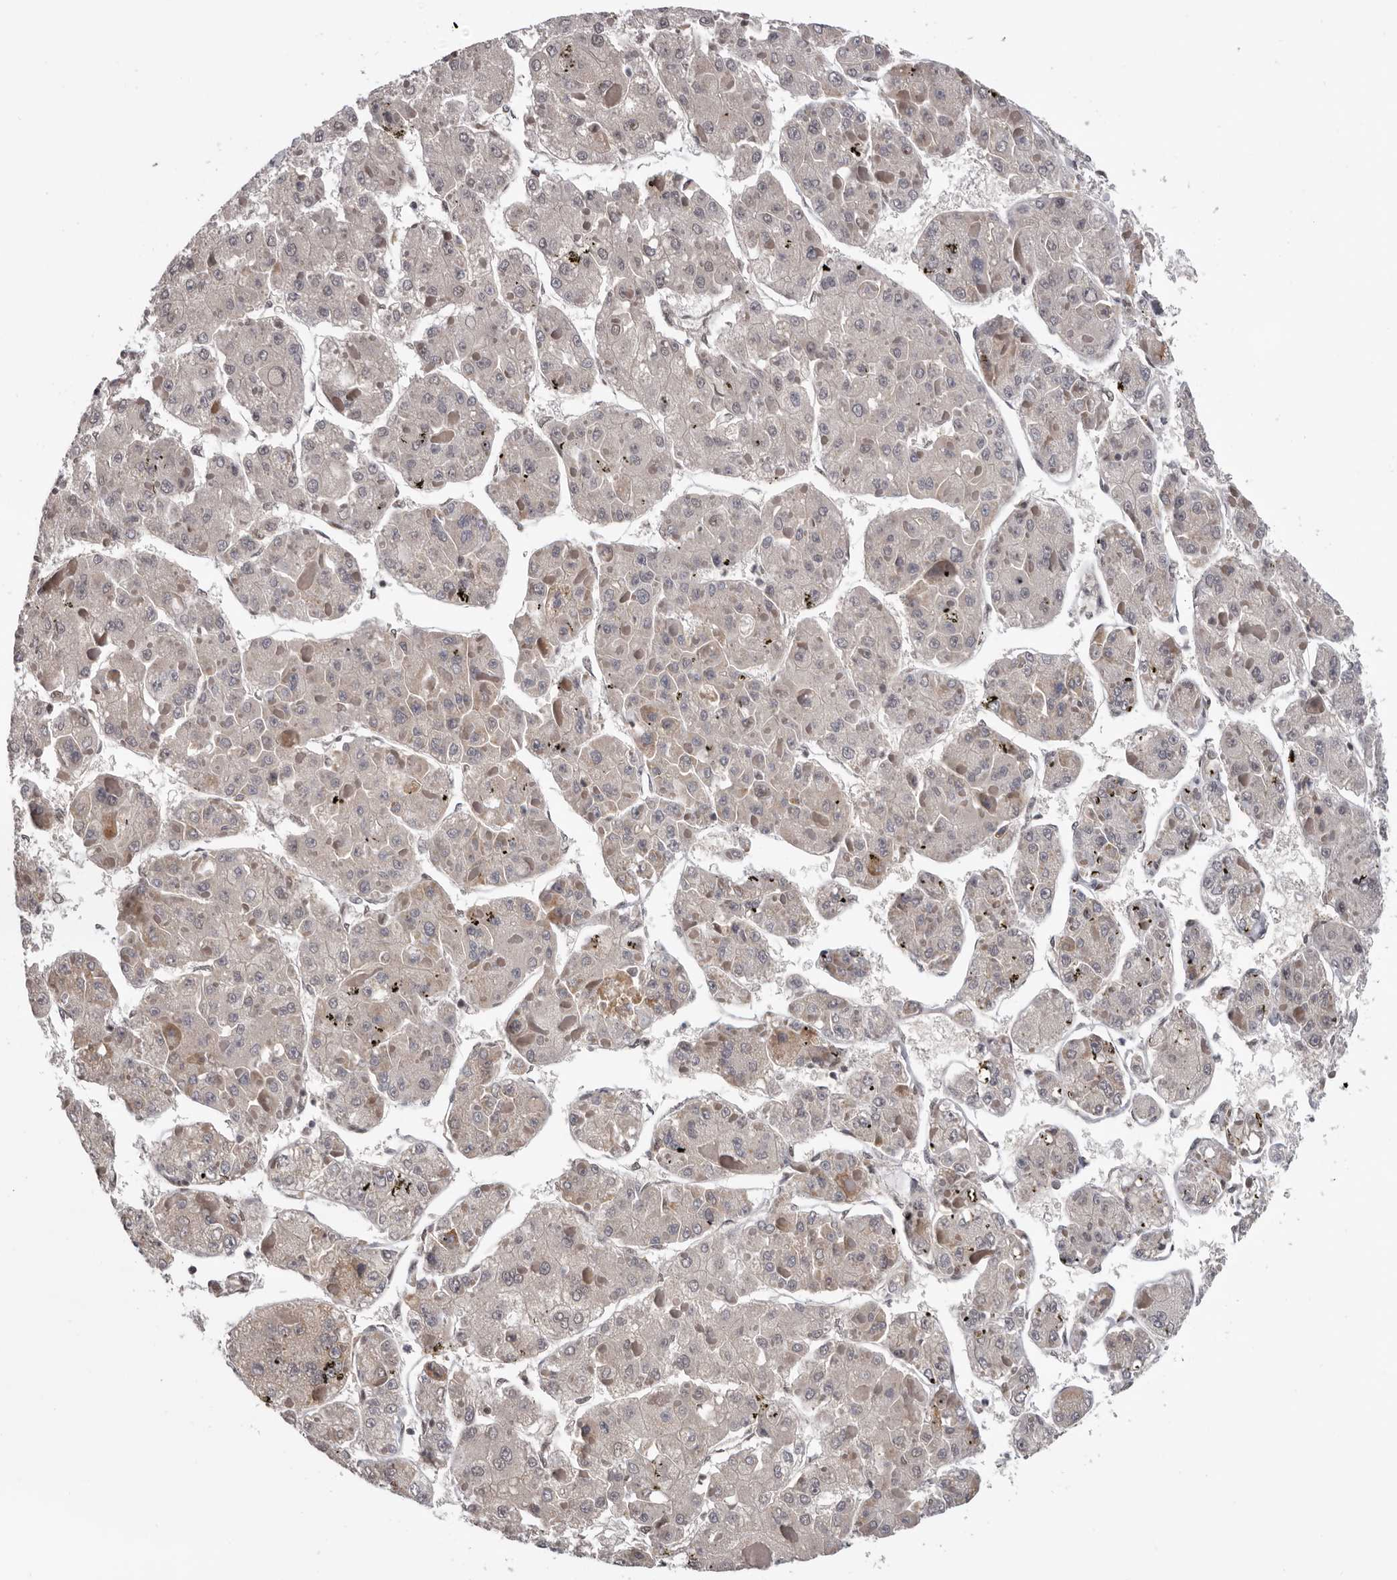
{"staining": {"intensity": "weak", "quantity": "<25%", "location": "cytoplasmic/membranous"}, "tissue": "liver cancer", "cell_type": "Tumor cells", "image_type": "cancer", "snomed": [{"axis": "morphology", "description": "Carcinoma, Hepatocellular, NOS"}, {"axis": "topography", "description": "Liver"}], "caption": "DAB immunohistochemical staining of human hepatocellular carcinoma (liver) demonstrates no significant positivity in tumor cells.", "gene": "MOGAT2", "patient": {"sex": "female", "age": 73}}